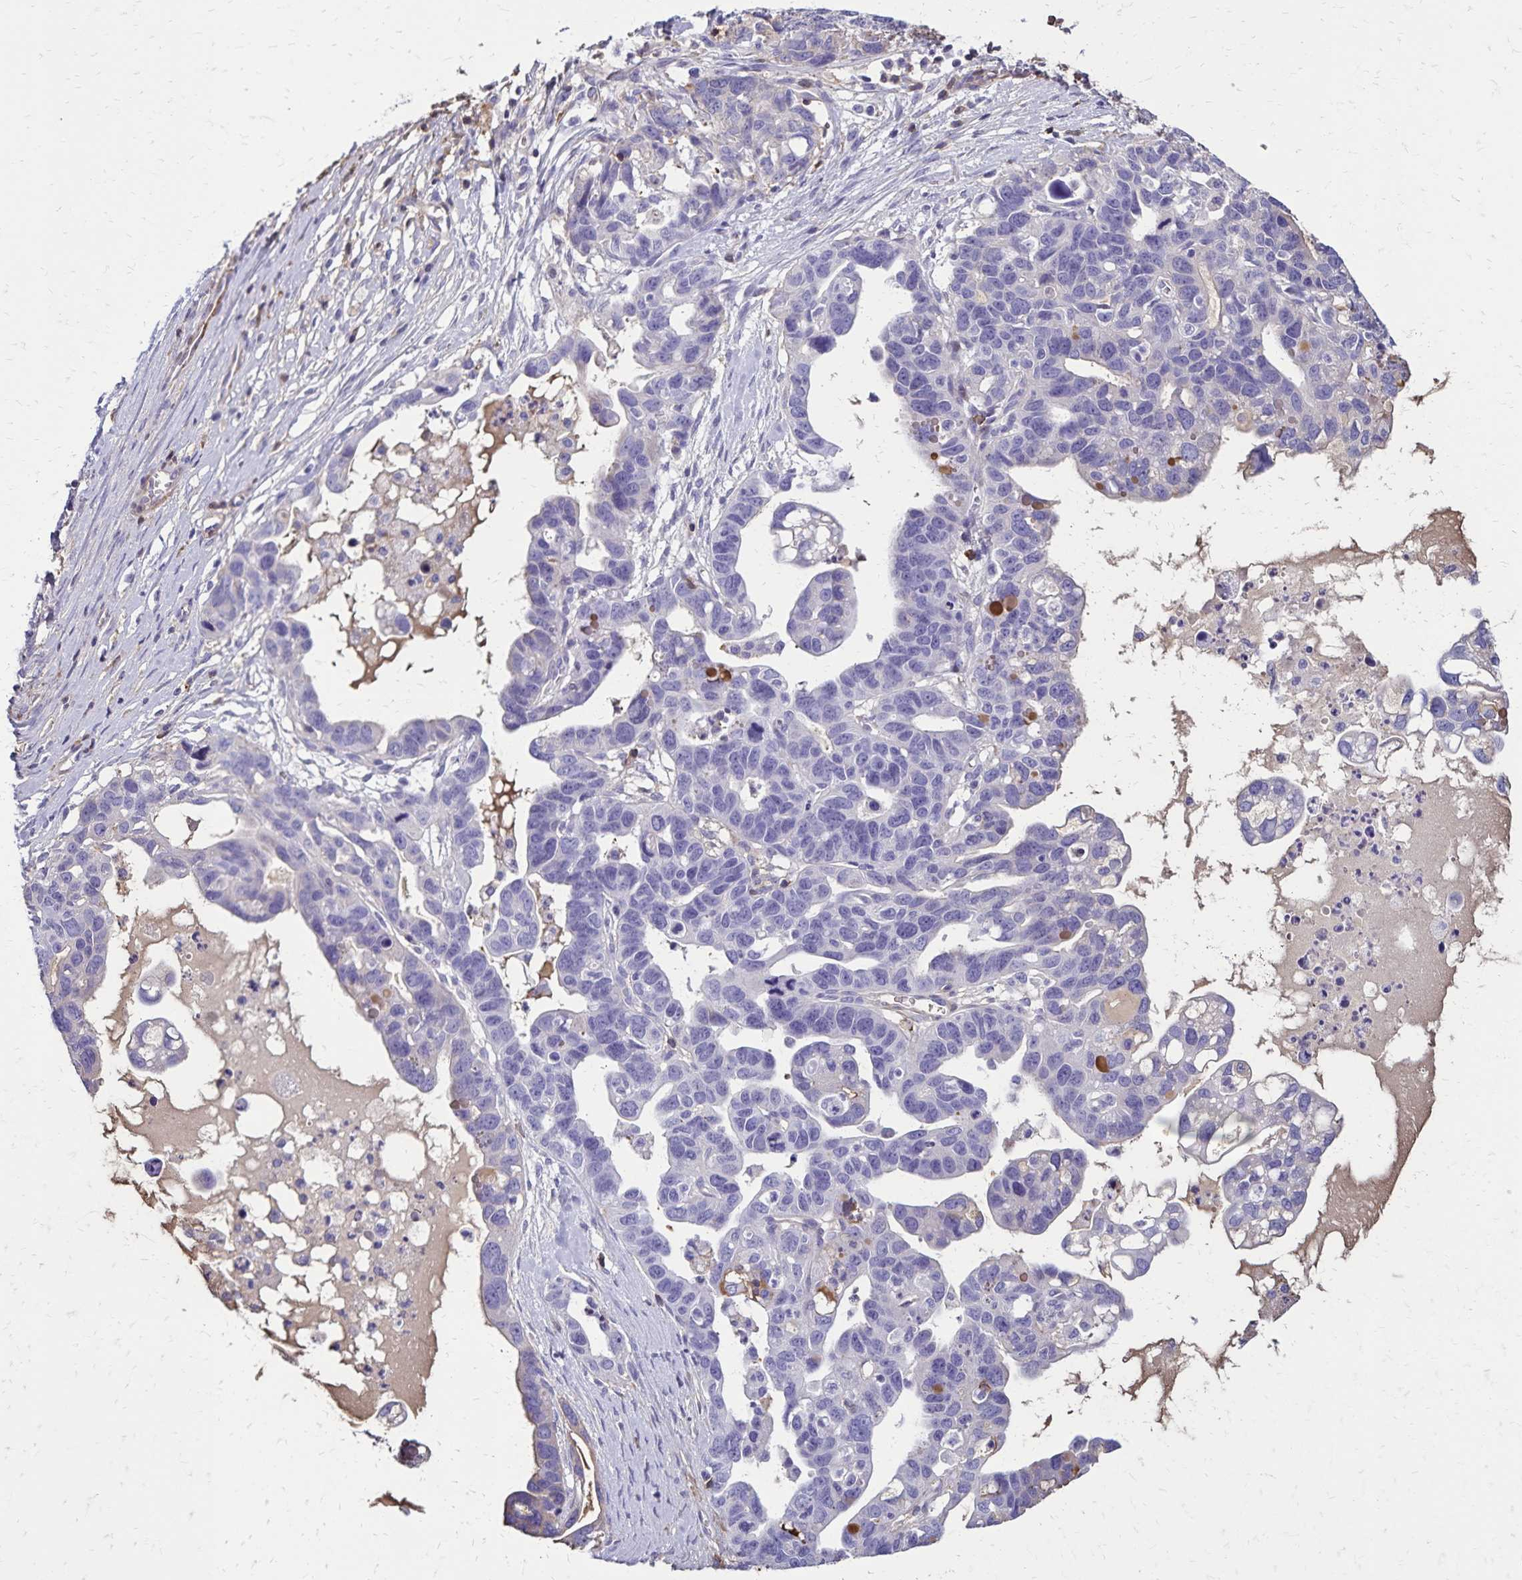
{"staining": {"intensity": "negative", "quantity": "none", "location": "none"}, "tissue": "ovarian cancer", "cell_type": "Tumor cells", "image_type": "cancer", "snomed": [{"axis": "morphology", "description": "Cystadenocarcinoma, serous, NOS"}, {"axis": "topography", "description": "Ovary"}], "caption": "Immunohistochemistry (IHC) histopathology image of human serous cystadenocarcinoma (ovarian) stained for a protein (brown), which displays no staining in tumor cells.", "gene": "CD27", "patient": {"sex": "female", "age": 69}}